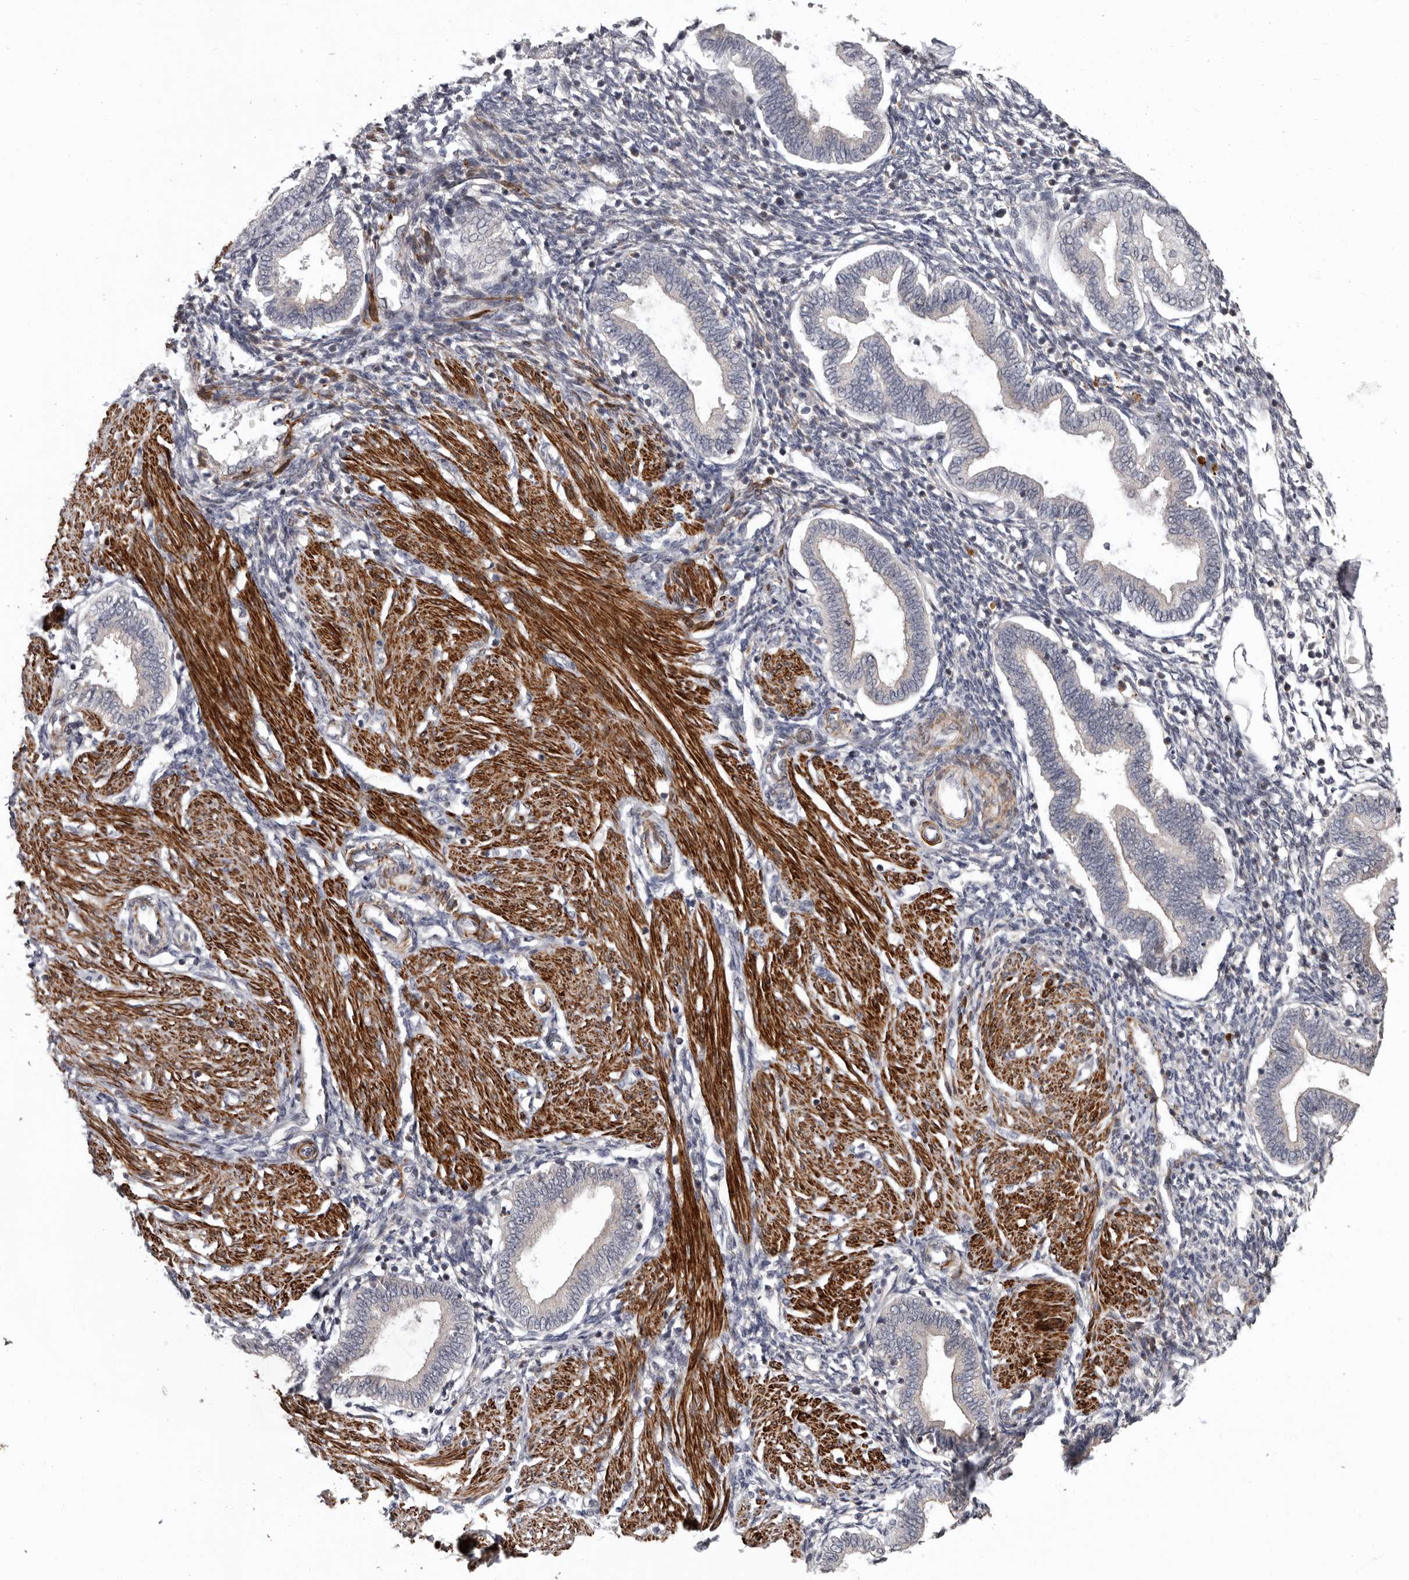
{"staining": {"intensity": "moderate", "quantity": "<25%", "location": "cytoplasmic/membranous"}, "tissue": "endometrium", "cell_type": "Cells in endometrial stroma", "image_type": "normal", "snomed": [{"axis": "morphology", "description": "Normal tissue, NOS"}, {"axis": "topography", "description": "Endometrium"}], "caption": "Immunohistochemical staining of unremarkable human endometrium displays low levels of moderate cytoplasmic/membranous expression in about <25% of cells in endometrial stroma.", "gene": "FGFR4", "patient": {"sex": "female", "age": 53}}